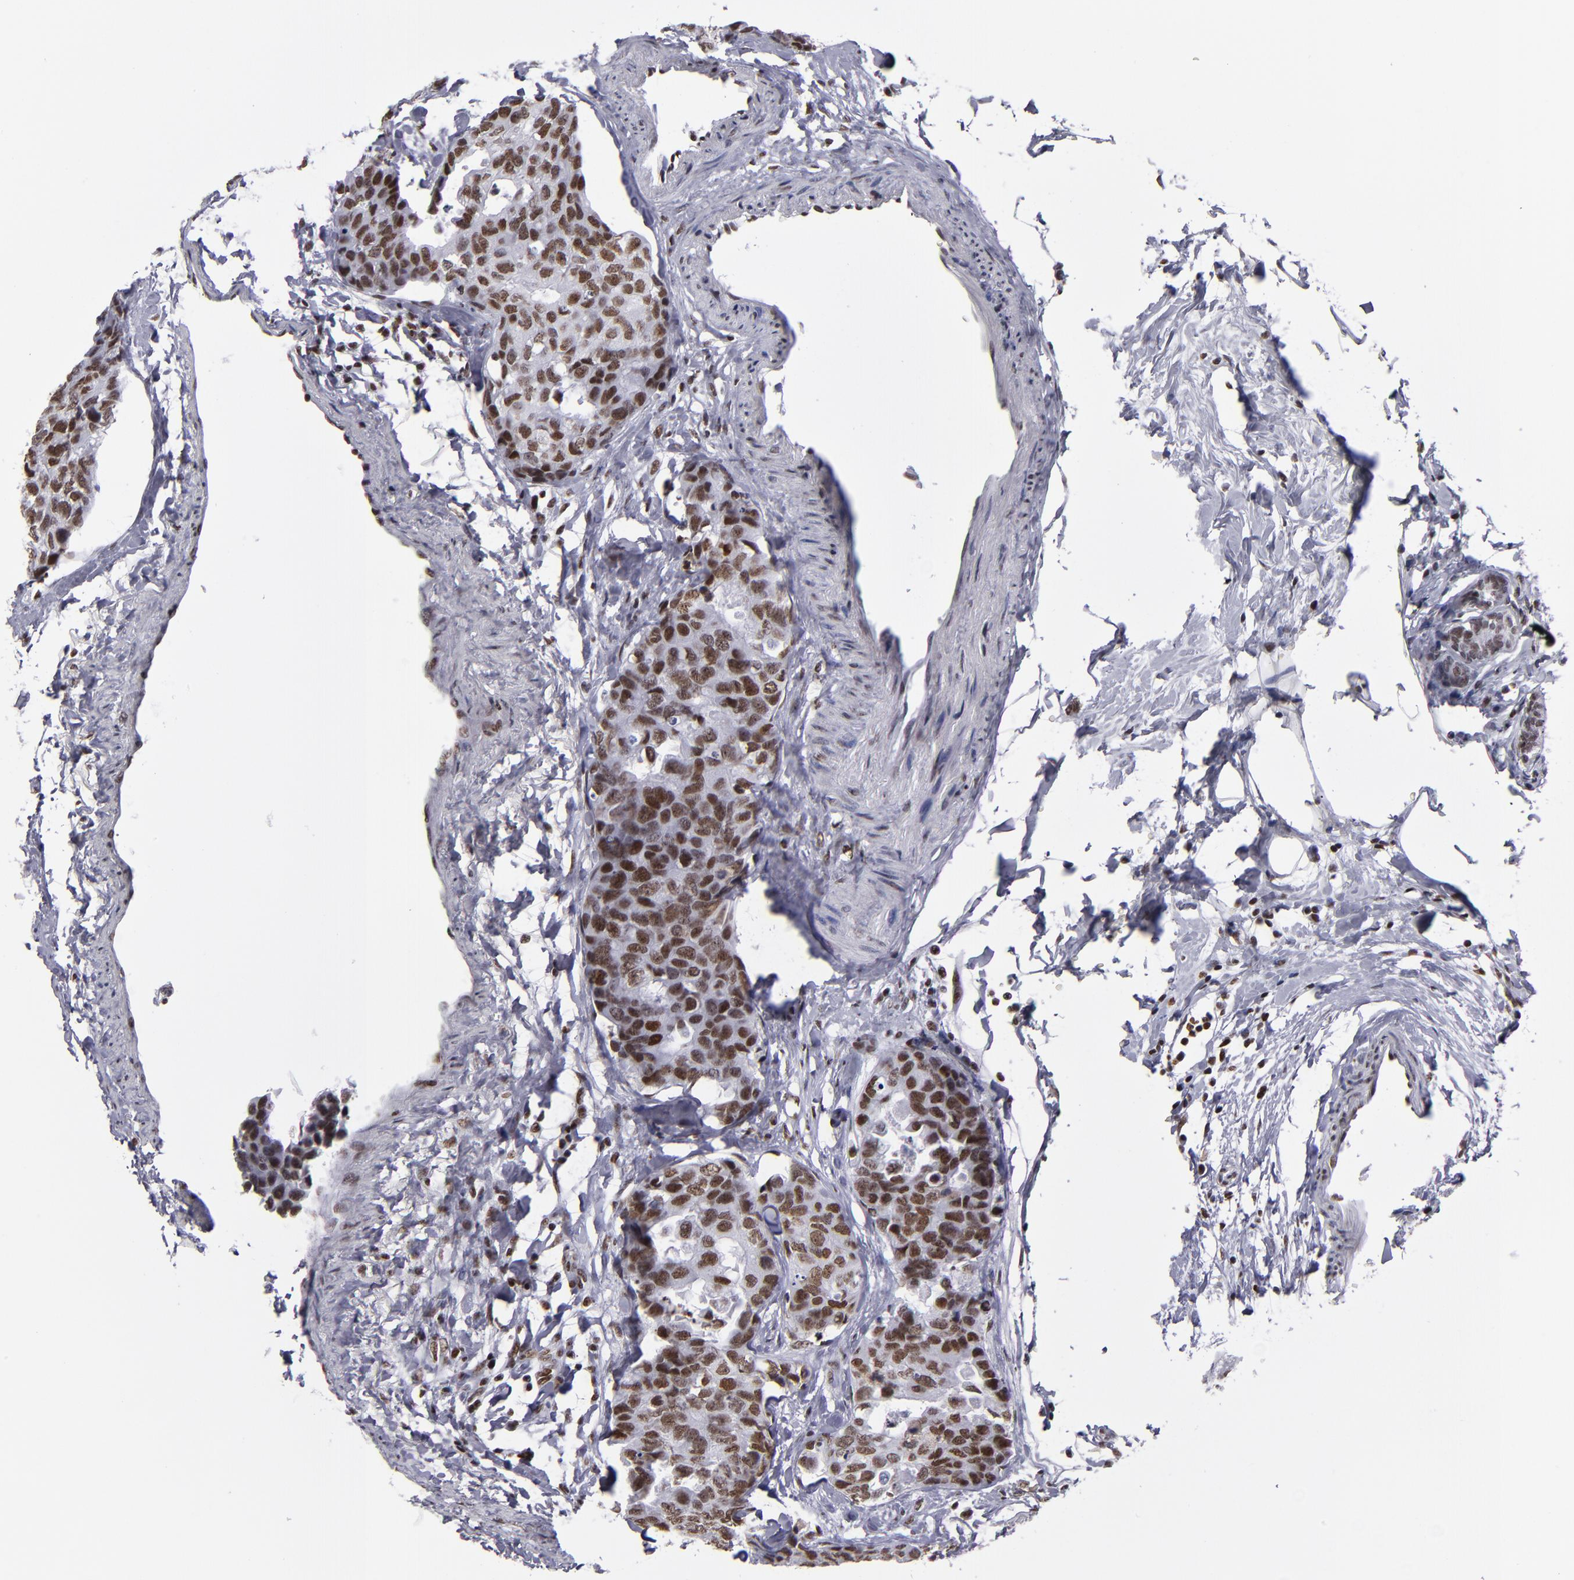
{"staining": {"intensity": "strong", "quantity": ">75%", "location": "nuclear"}, "tissue": "breast cancer", "cell_type": "Tumor cells", "image_type": "cancer", "snomed": [{"axis": "morphology", "description": "Normal tissue, NOS"}, {"axis": "morphology", "description": "Duct carcinoma"}, {"axis": "topography", "description": "Breast"}], "caption": "Strong nuclear staining for a protein is appreciated in approximately >75% of tumor cells of infiltrating ductal carcinoma (breast) using immunohistochemistry.", "gene": "TERF2", "patient": {"sex": "female", "age": 50}}